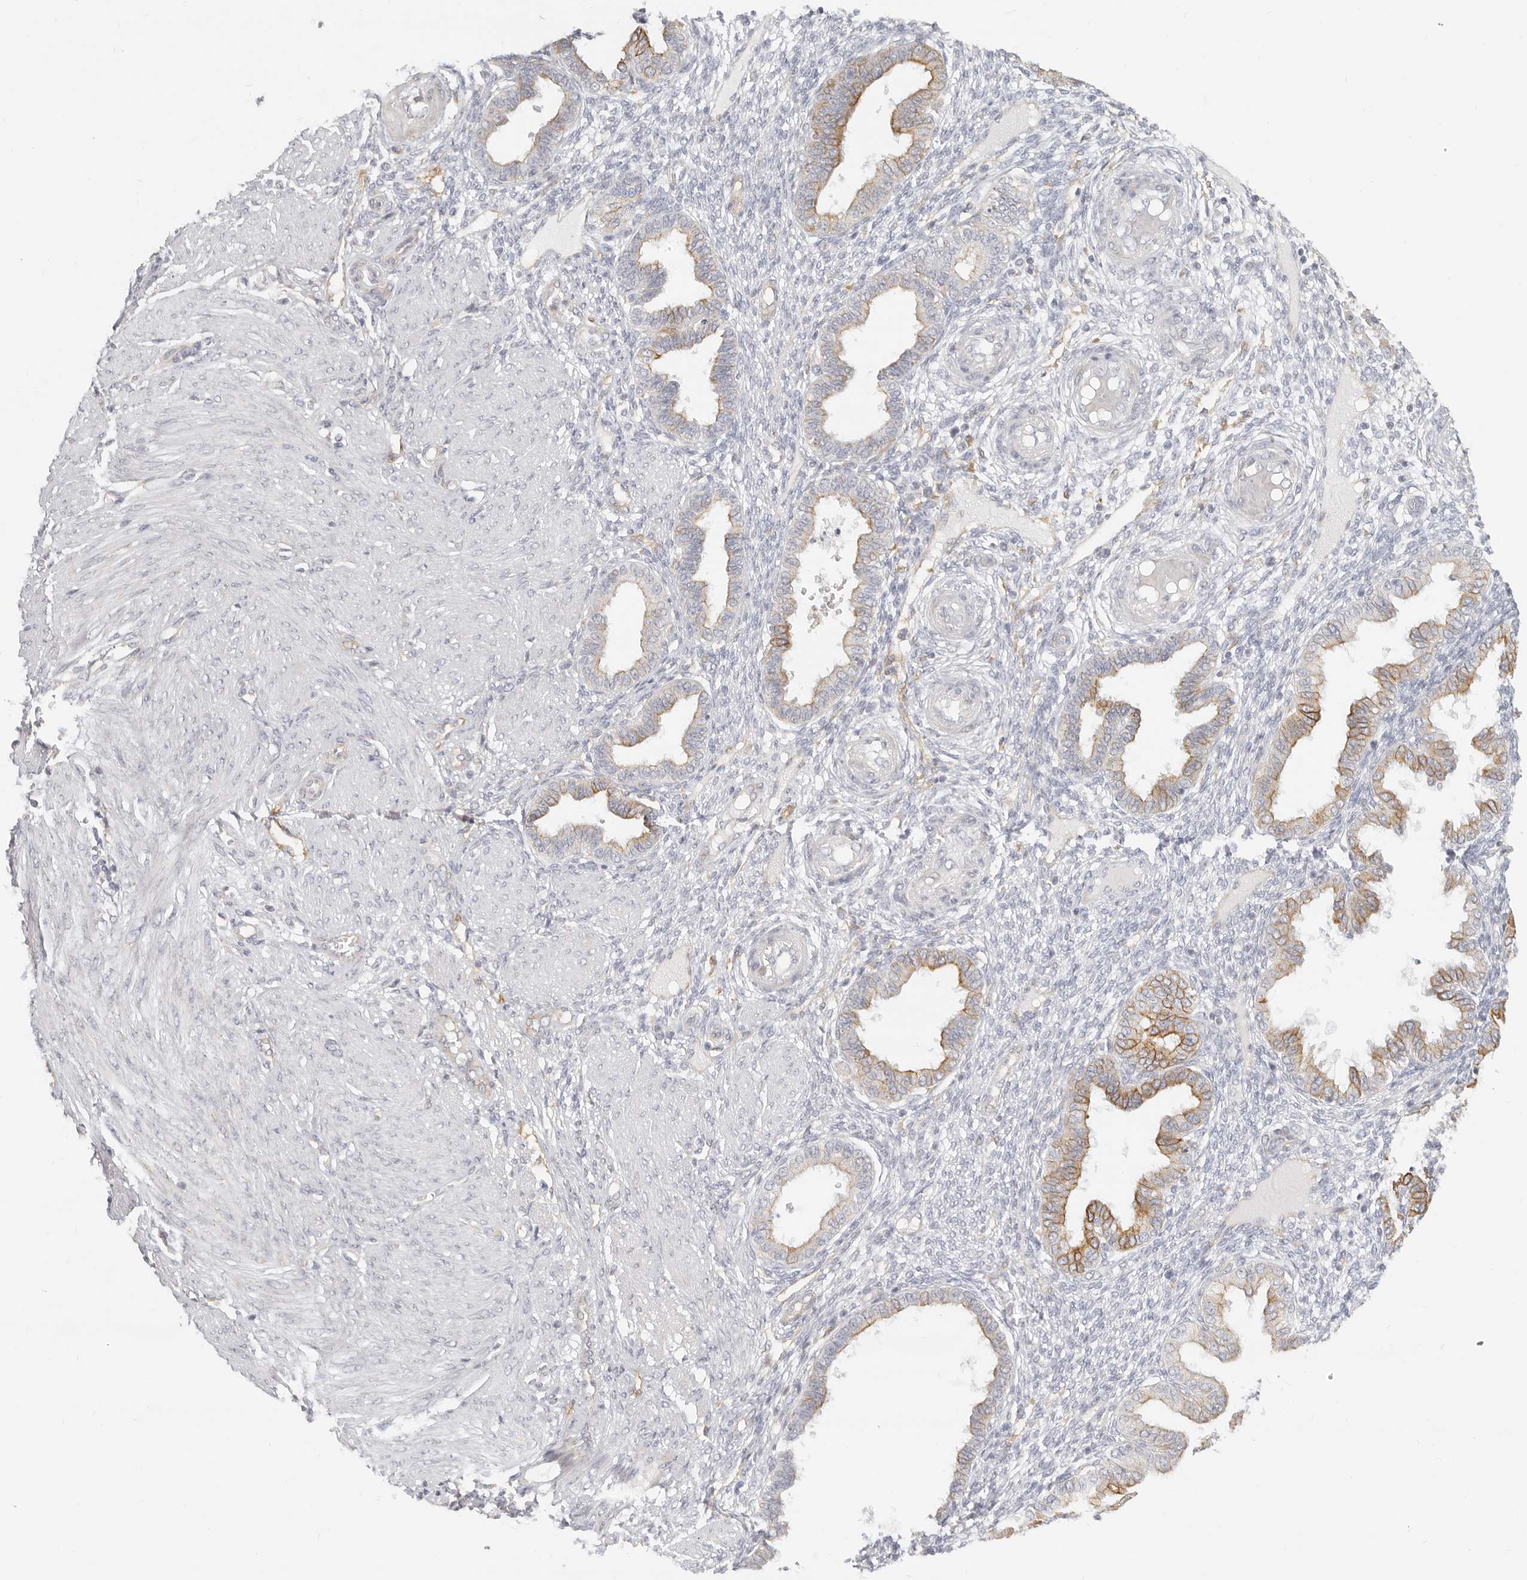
{"staining": {"intensity": "negative", "quantity": "none", "location": "none"}, "tissue": "endometrium", "cell_type": "Cells in endometrial stroma", "image_type": "normal", "snomed": [{"axis": "morphology", "description": "Normal tissue, NOS"}, {"axis": "topography", "description": "Endometrium"}], "caption": "DAB (3,3'-diaminobenzidine) immunohistochemical staining of unremarkable endometrium shows no significant positivity in cells in endometrial stroma. (DAB immunohistochemistry (IHC) visualized using brightfield microscopy, high magnification).", "gene": "NIBAN1", "patient": {"sex": "female", "age": 33}}